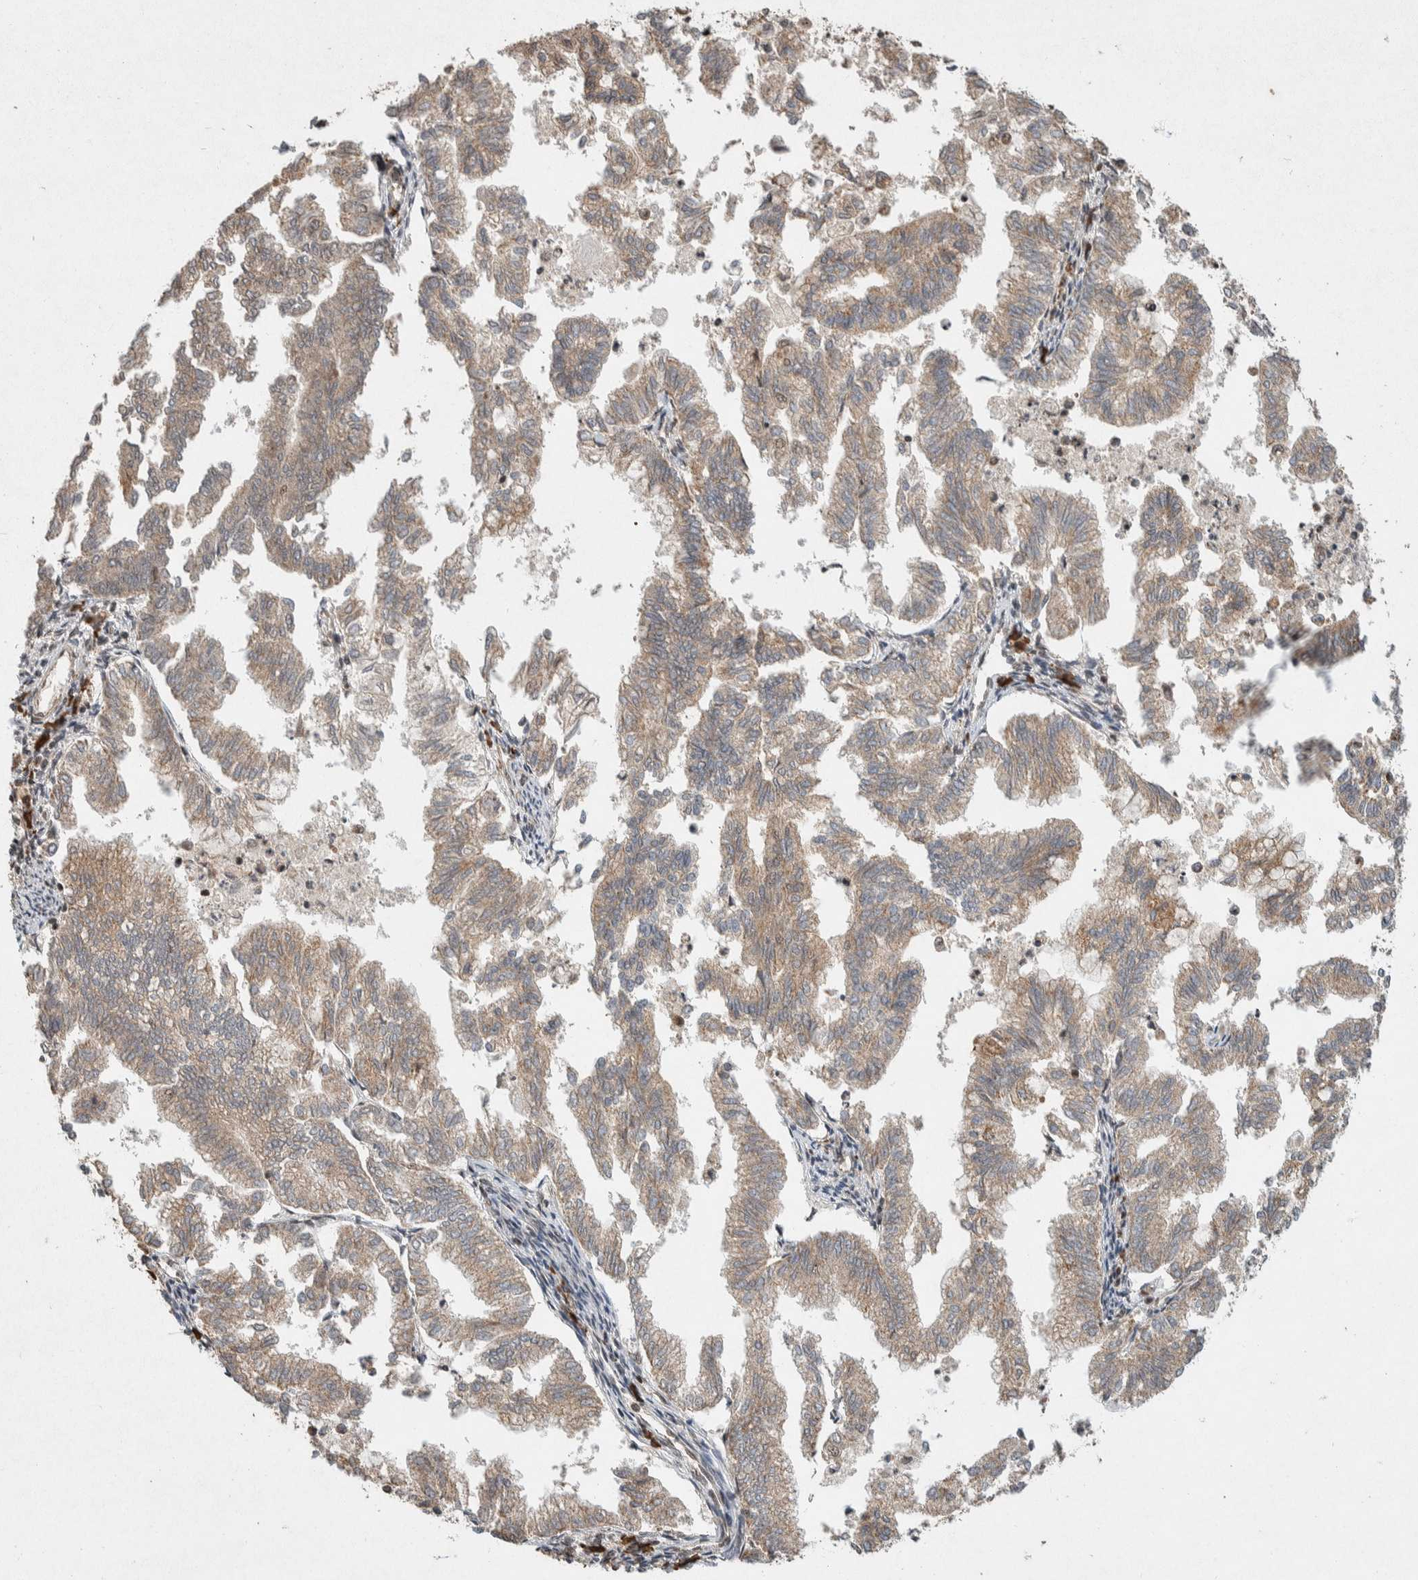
{"staining": {"intensity": "weak", "quantity": ">75%", "location": "cytoplasmic/membranous"}, "tissue": "endometrial cancer", "cell_type": "Tumor cells", "image_type": "cancer", "snomed": [{"axis": "morphology", "description": "Necrosis, NOS"}, {"axis": "morphology", "description": "Adenocarcinoma, NOS"}, {"axis": "topography", "description": "Endometrium"}], "caption": "High-power microscopy captured an immunohistochemistry micrograph of adenocarcinoma (endometrial), revealing weak cytoplasmic/membranous staining in approximately >75% of tumor cells. The protein of interest is stained brown, and the nuclei are stained in blue (DAB IHC with brightfield microscopy, high magnification).", "gene": "TOR1B", "patient": {"sex": "female", "age": 79}}